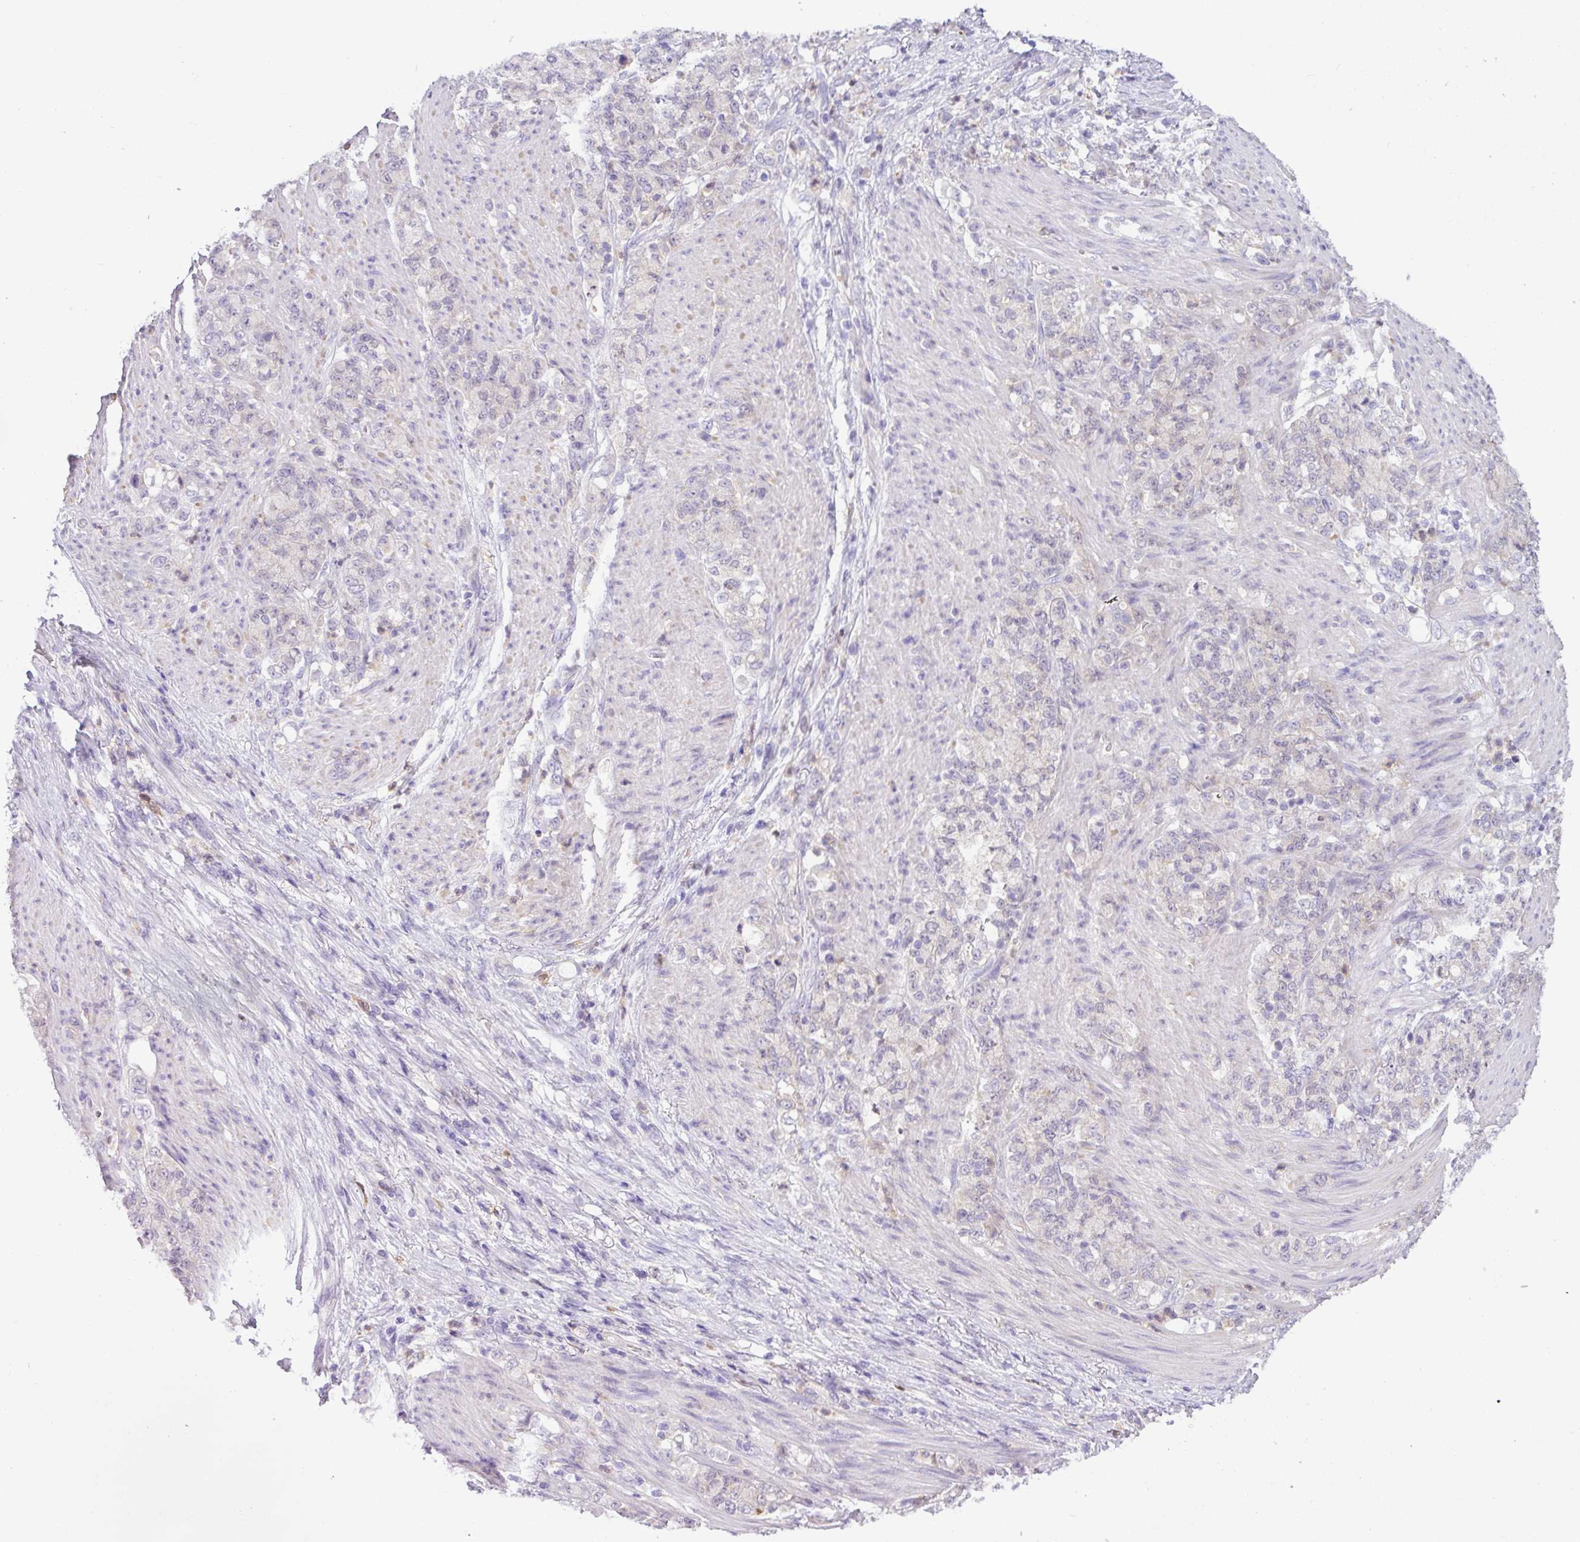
{"staining": {"intensity": "negative", "quantity": "none", "location": "none"}, "tissue": "stomach cancer", "cell_type": "Tumor cells", "image_type": "cancer", "snomed": [{"axis": "morphology", "description": "Adenocarcinoma, NOS"}, {"axis": "topography", "description": "Stomach"}], "caption": "There is no significant expression in tumor cells of stomach cancer.", "gene": "TONSL", "patient": {"sex": "female", "age": 79}}